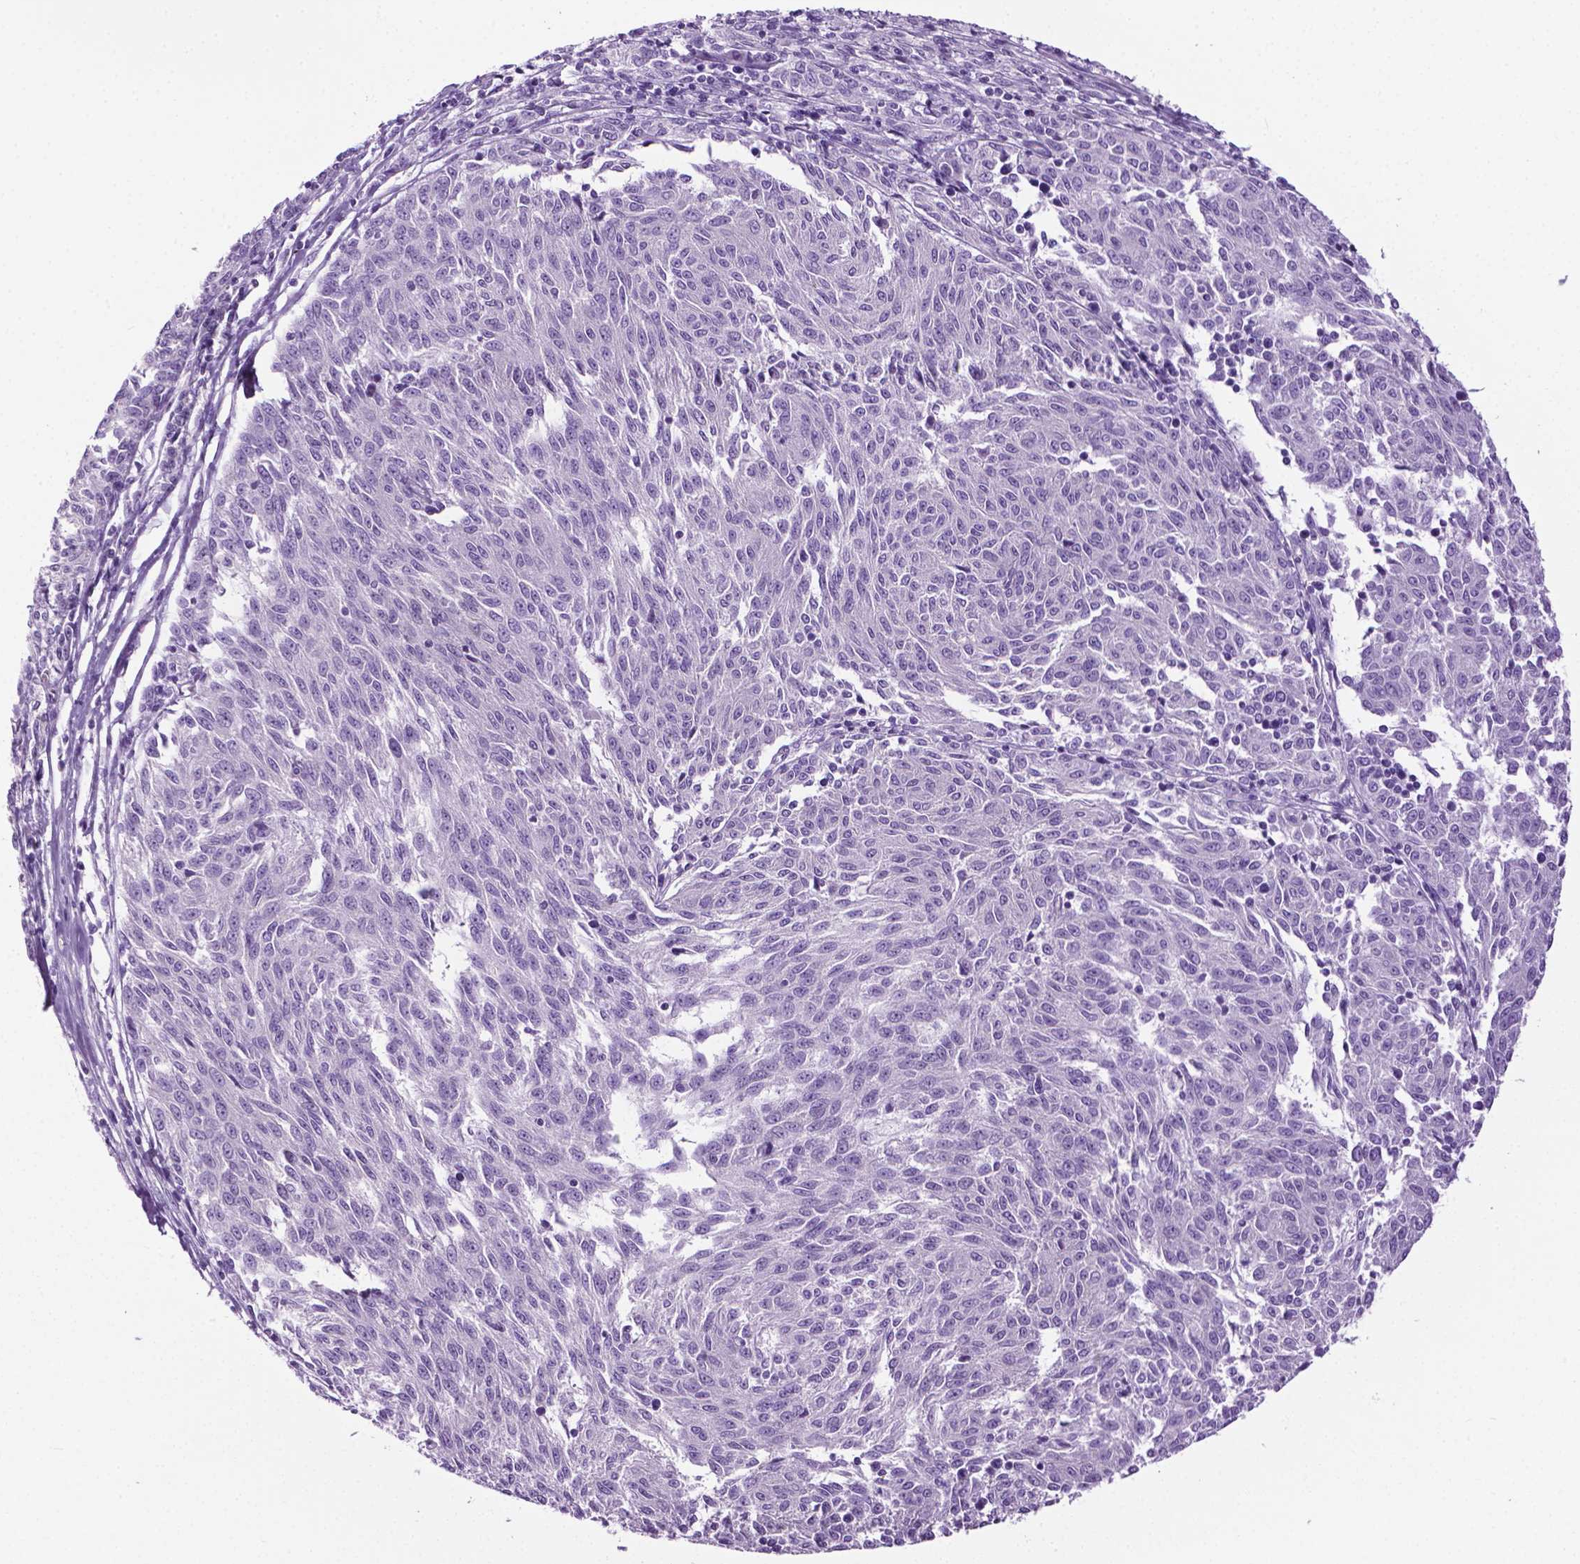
{"staining": {"intensity": "negative", "quantity": "none", "location": "none"}, "tissue": "melanoma", "cell_type": "Tumor cells", "image_type": "cancer", "snomed": [{"axis": "morphology", "description": "Malignant melanoma, NOS"}, {"axis": "topography", "description": "Skin"}], "caption": "The photomicrograph exhibits no staining of tumor cells in malignant melanoma. Nuclei are stained in blue.", "gene": "SPECC1L", "patient": {"sex": "female", "age": 72}}